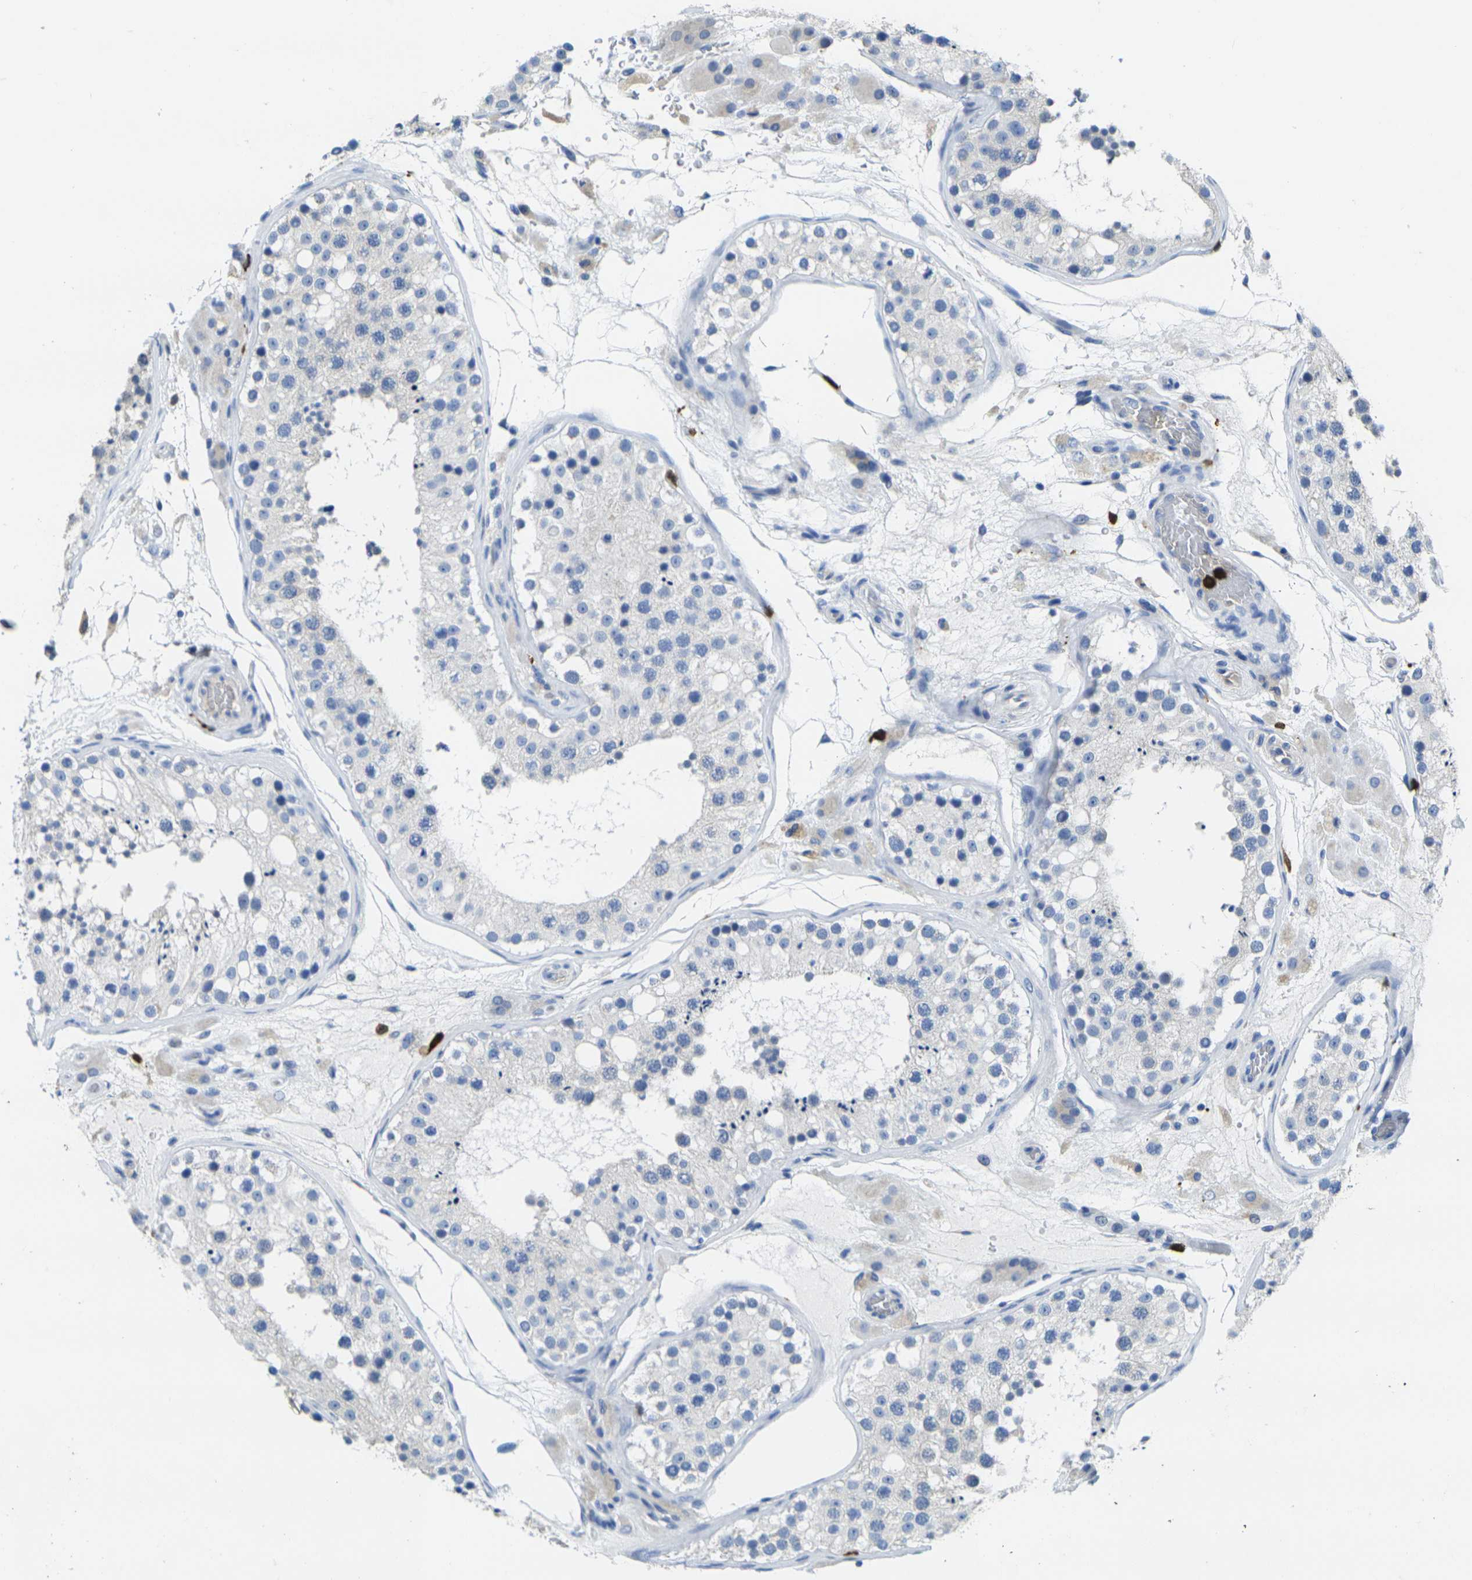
{"staining": {"intensity": "negative", "quantity": "none", "location": "none"}, "tissue": "testis", "cell_type": "Cells in seminiferous ducts", "image_type": "normal", "snomed": [{"axis": "morphology", "description": "Normal tissue, NOS"}, {"axis": "topography", "description": "Testis"}], "caption": "An image of testis stained for a protein reveals no brown staining in cells in seminiferous ducts. The staining is performed using DAB (3,3'-diaminobenzidine) brown chromogen with nuclei counter-stained in using hematoxylin.", "gene": "S100A9", "patient": {"sex": "male", "age": 26}}